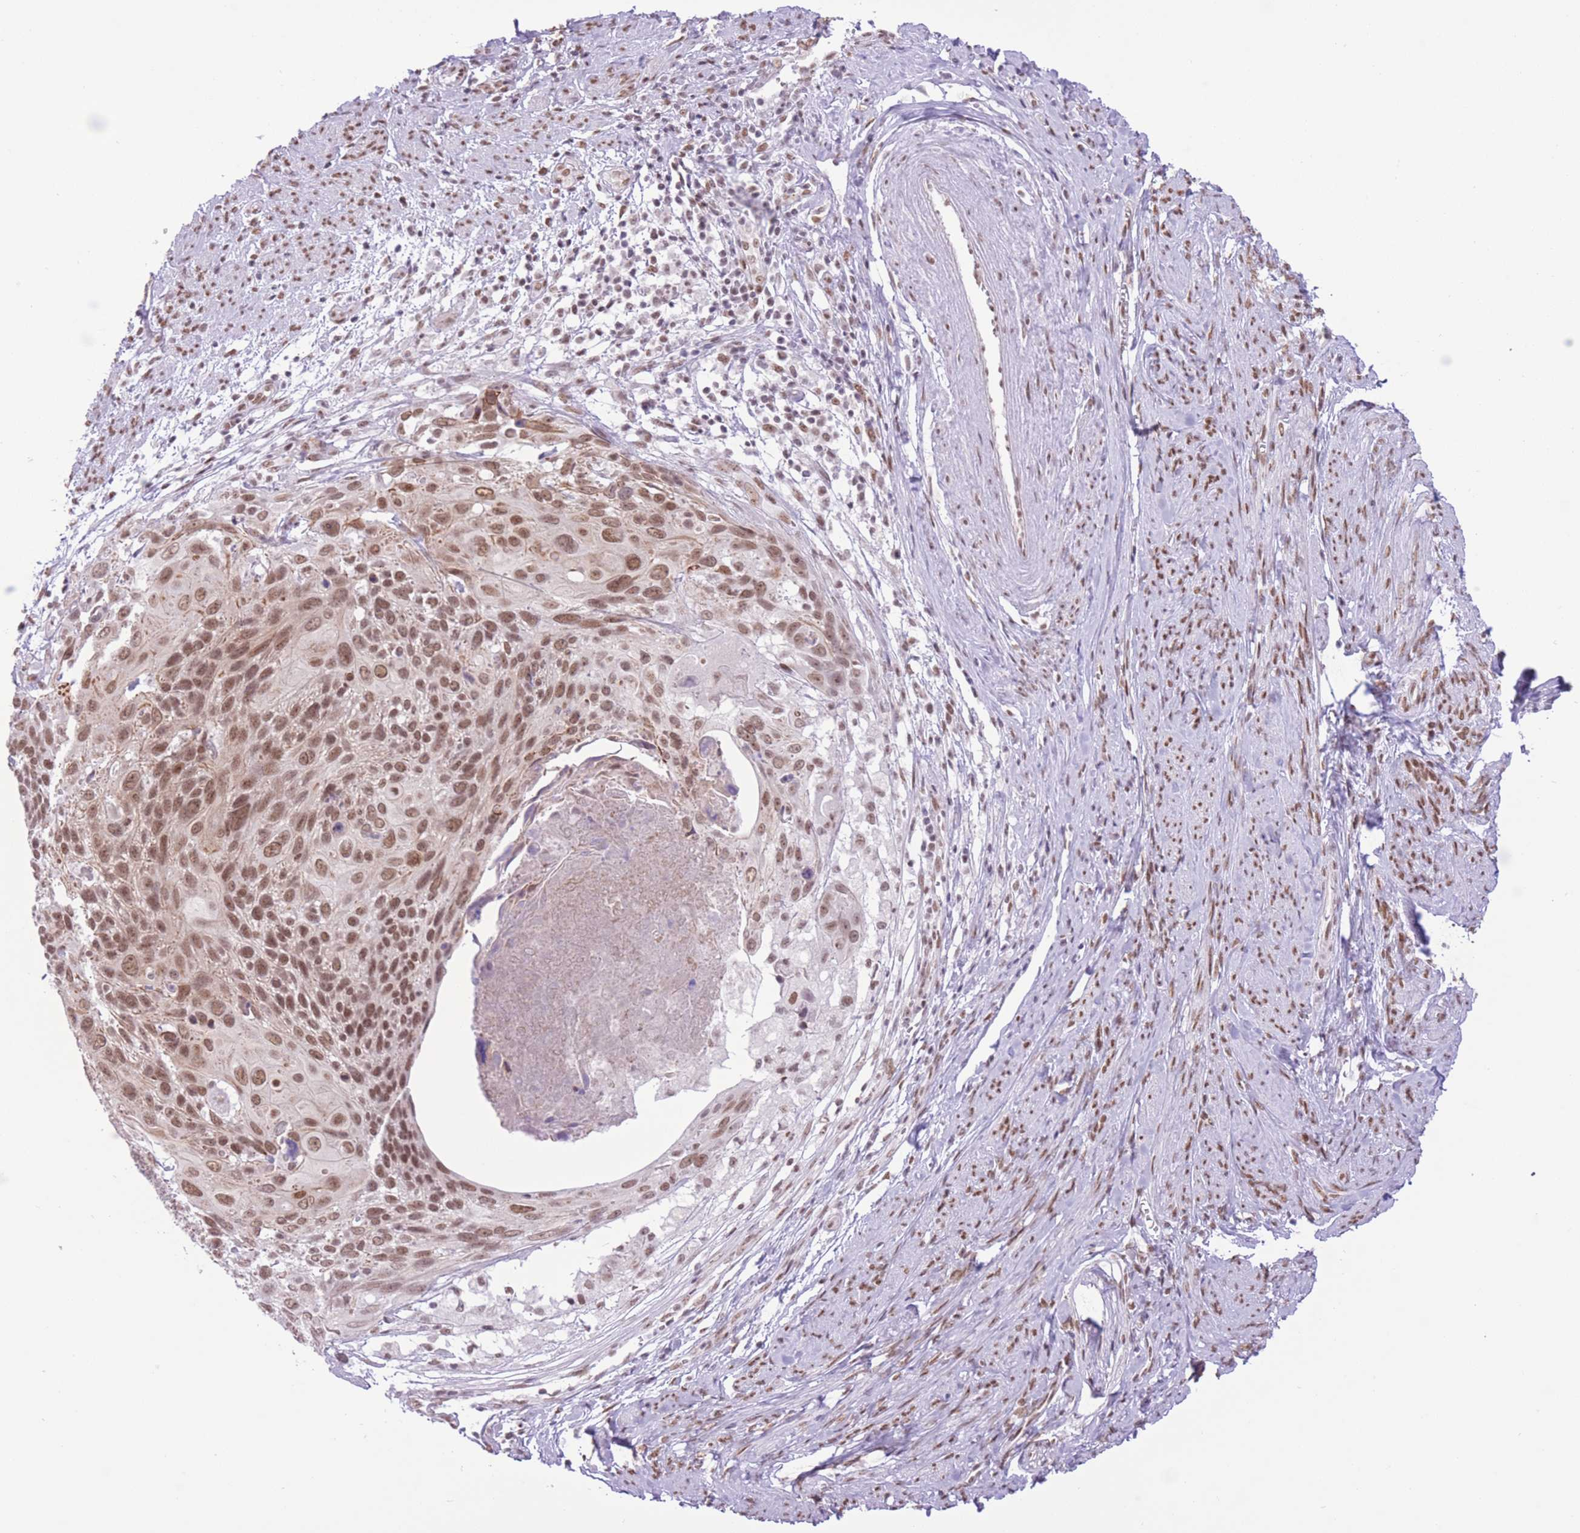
{"staining": {"intensity": "moderate", "quantity": ">75%", "location": "nuclear"}, "tissue": "cervical cancer", "cell_type": "Tumor cells", "image_type": "cancer", "snomed": [{"axis": "morphology", "description": "Squamous cell carcinoma, NOS"}, {"axis": "topography", "description": "Cervix"}], "caption": "Cervical cancer stained with DAB (3,3'-diaminobenzidine) immunohistochemistry (IHC) demonstrates medium levels of moderate nuclear positivity in approximately >75% of tumor cells. (DAB IHC, brown staining for protein, blue staining for nuclei).", "gene": "ZBED5", "patient": {"sex": "female", "age": 80}}